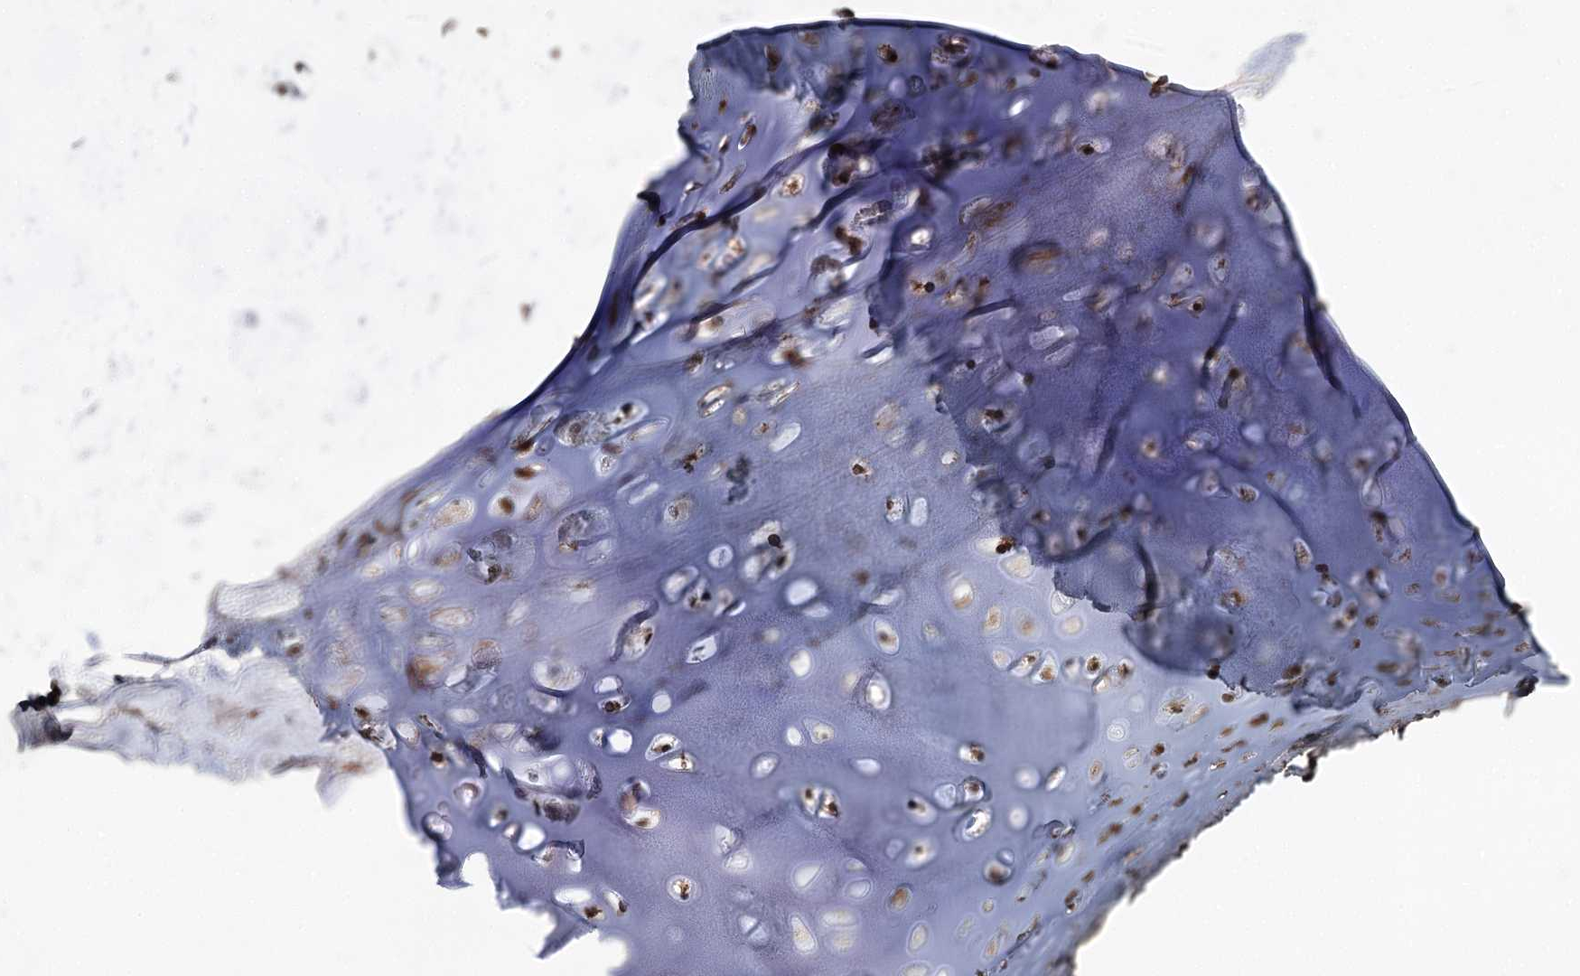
{"staining": {"intensity": "moderate", "quantity": ">75%", "location": "cytoplasmic/membranous"}, "tissue": "adipose tissue", "cell_type": "Adipocytes", "image_type": "normal", "snomed": [{"axis": "morphology", "description": "Normal tissue, NOS"}, {"axis": "topography", "description": "Lymph node"}, {"axis": "topography", "description": "Bronchus"}], "caption": "Immunohistochemistry (IHC) image of unremarkable adipose tissue stained for a protein (brown), which displays medium levels of moderate cytoplasmic/membranous positivity in approximately >75% of adipocytes.", "gene": "MSANTD2", "patient": {"sex": "male", "age": 63}}